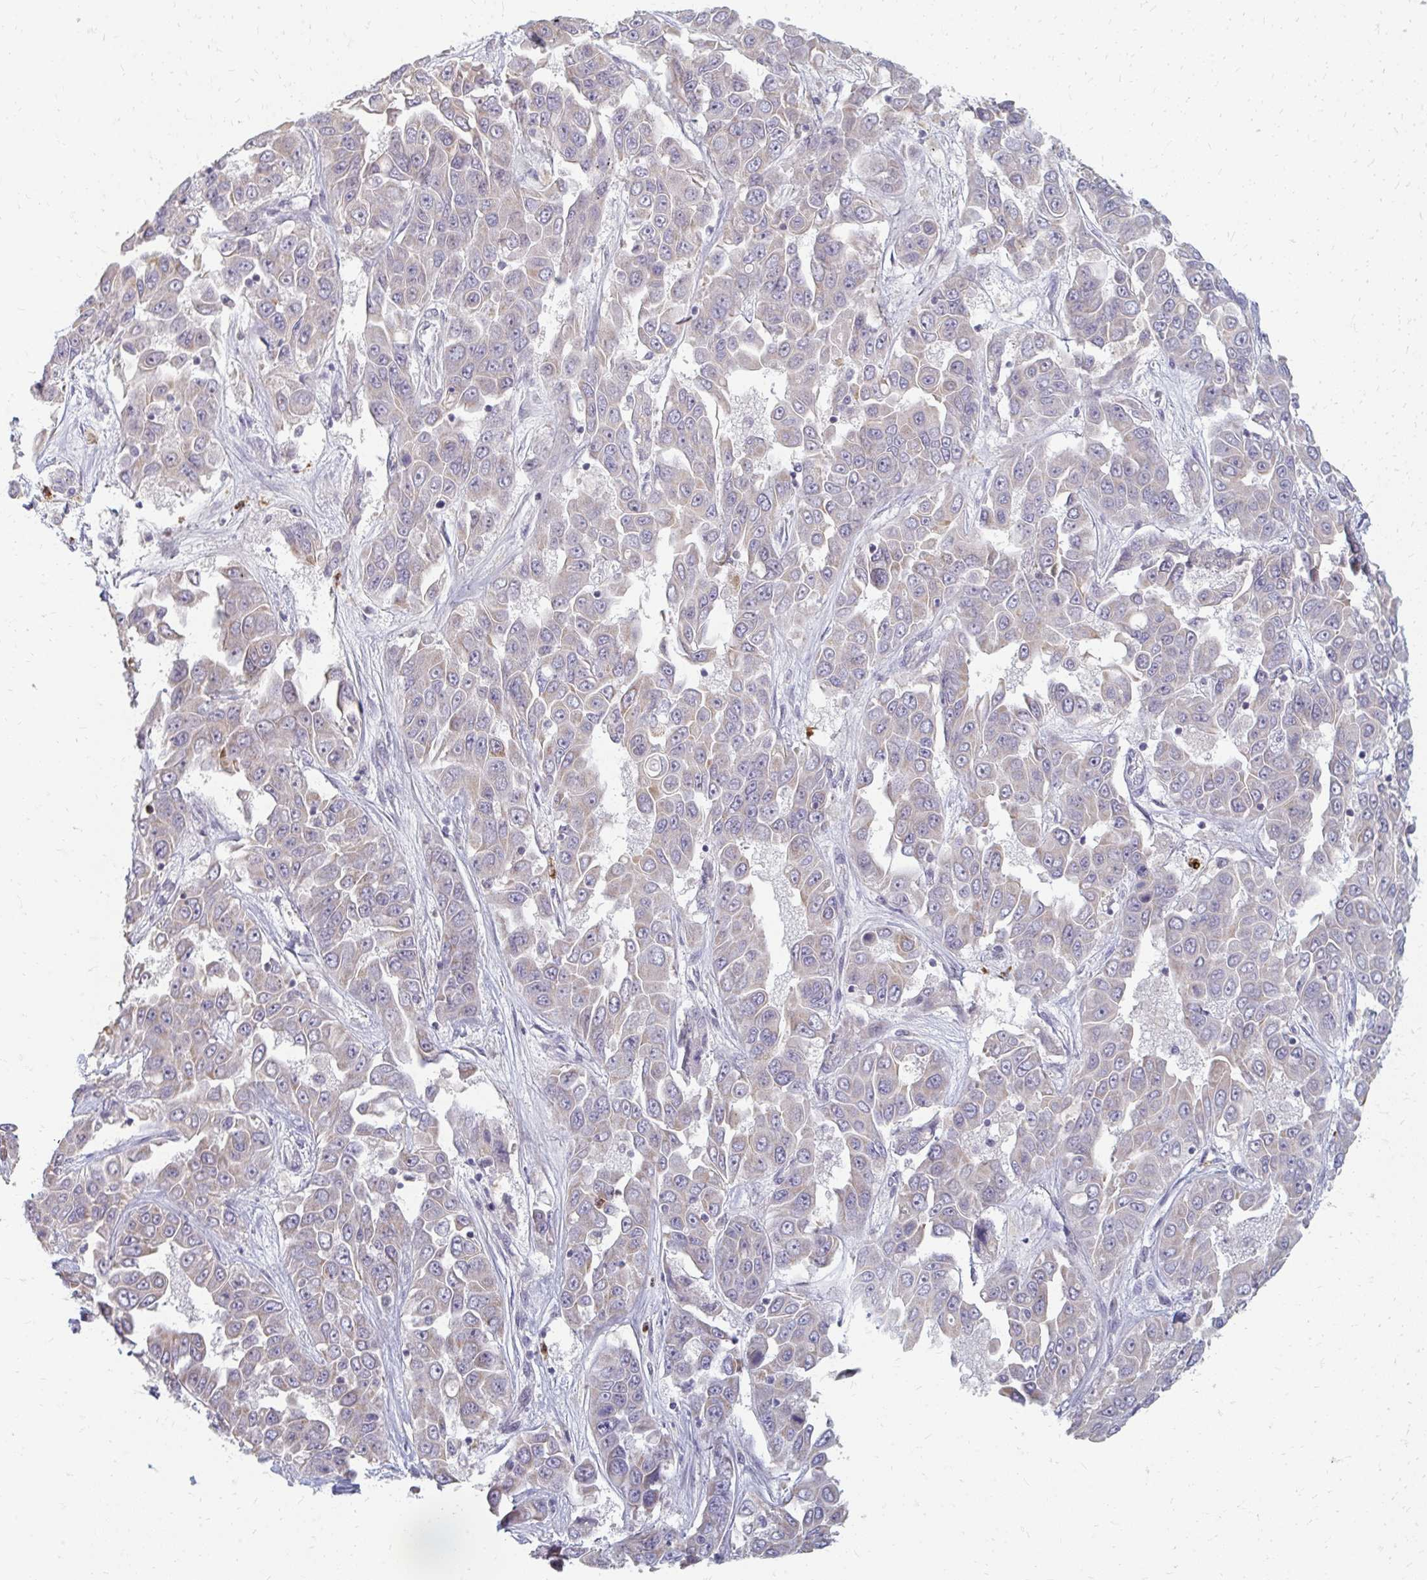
{"staining": {"intensity": "weak", "quantity": "<25%", "location": "cytoplasmic/membranous"}, "tissue": "liver cancer", "cell_type": "Tumor cells", "image_type": "cancer", "snomed": [{"axis": "morphology", "description": "Cholangiocarcinoma"}, {"axis": "topography", "description": "Liver"}], "caption": "Protein analysis of liver cancer reveals no significant expression in tumor cells. (DAB (3,3'-diaminobenzidine) immunohistochemistry (IHC) with hematoxylin counter stain).", "gene": "RAB33A", "patient": {"sex": "female", "age": 52}}